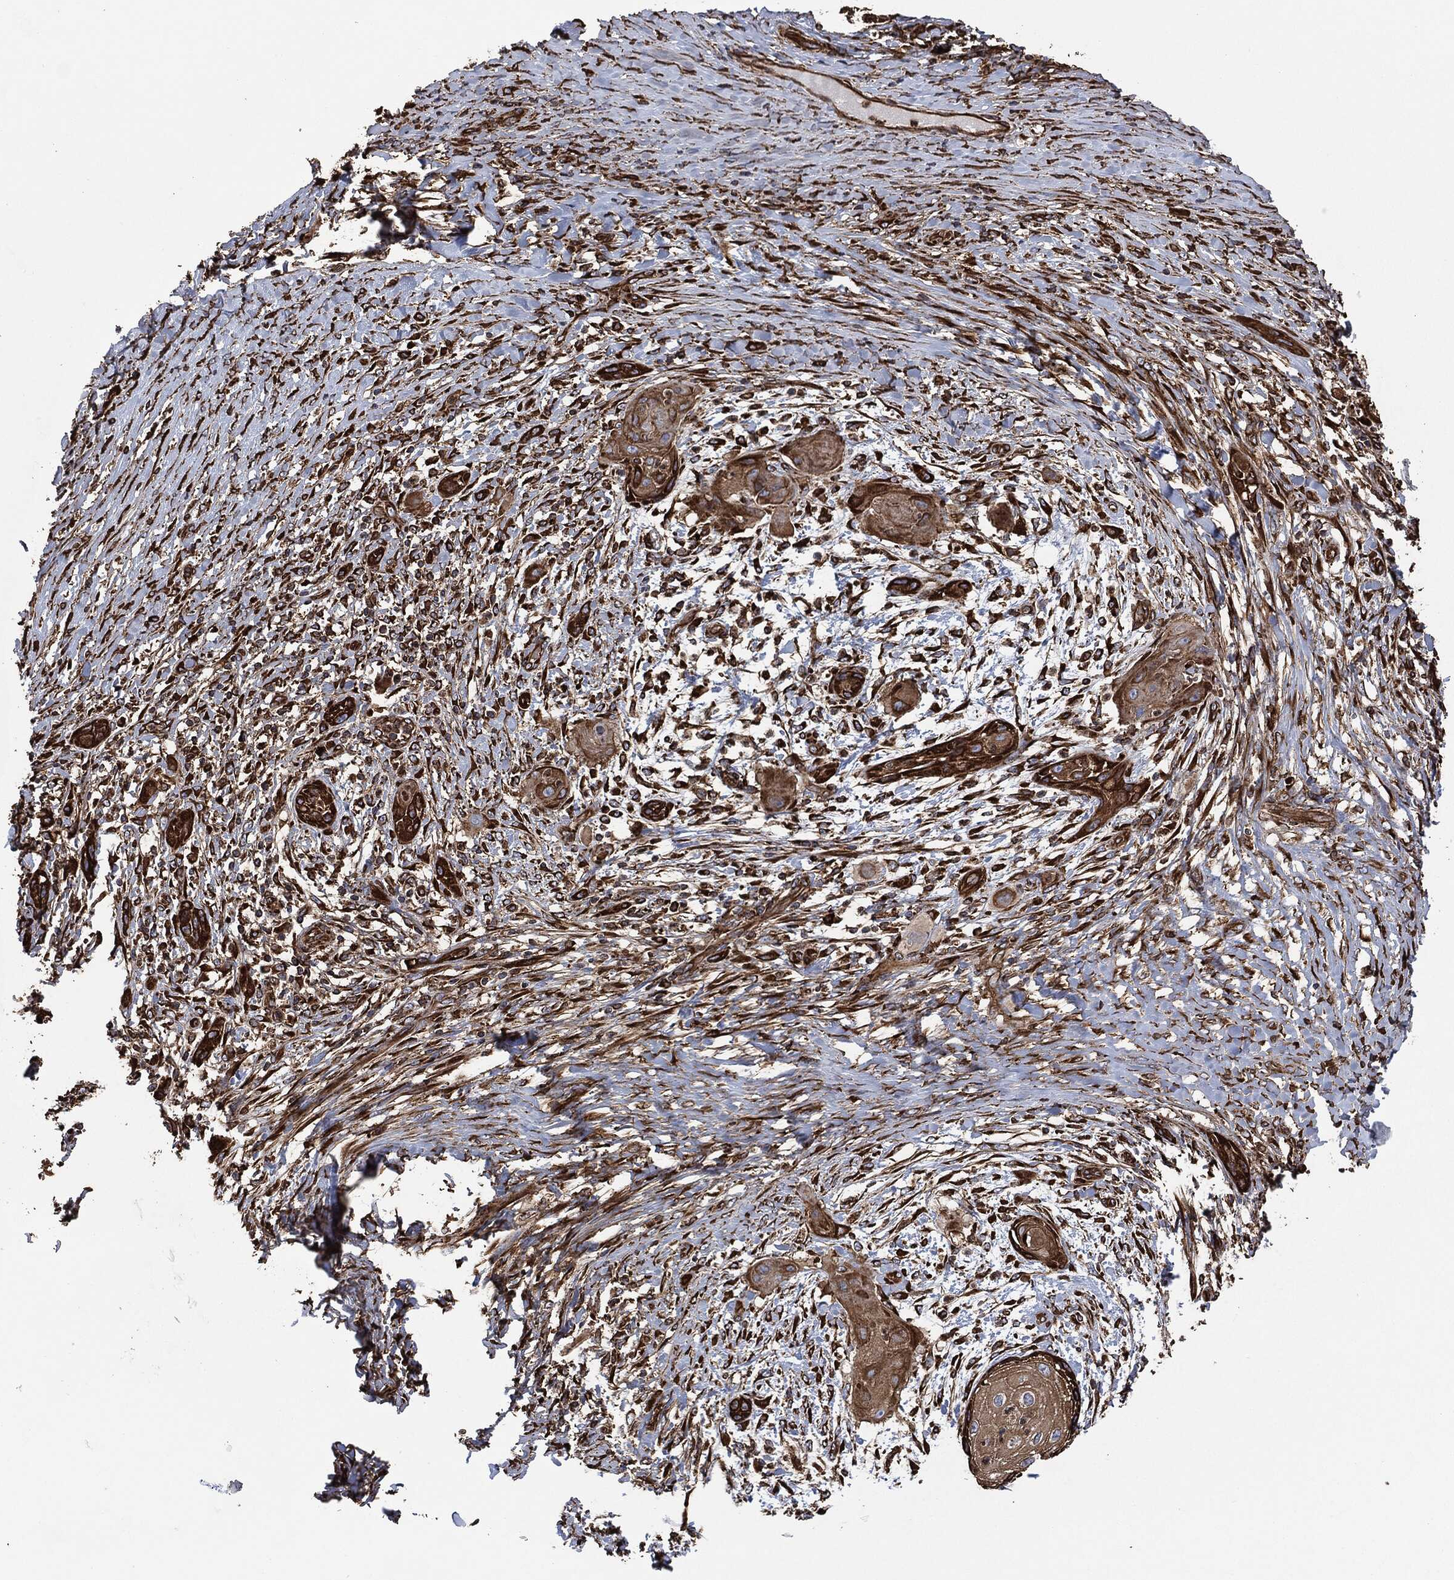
{"staining": {"intensity": "strong", "quantity": ">75%", "location": "cytoplasmic/membranous"}, "tissue": "skin cancer", "cell_type": "Tumor cells", "image_type": "cancer", "snomed": [{"axis": "morphology", "description": "Squamous cell carcinoma, NOS"}, {"axis": "topography", "description": "Skin"}], "caption": "Immunohistochemical staining of human squamous cell carcinoma (skin) reveals high levels of strong cytoplasmic/membranous protein expression in about >75% of tumor cells.", "gene": "AMFR", "patient": {"sex": "male", "age": 62}}